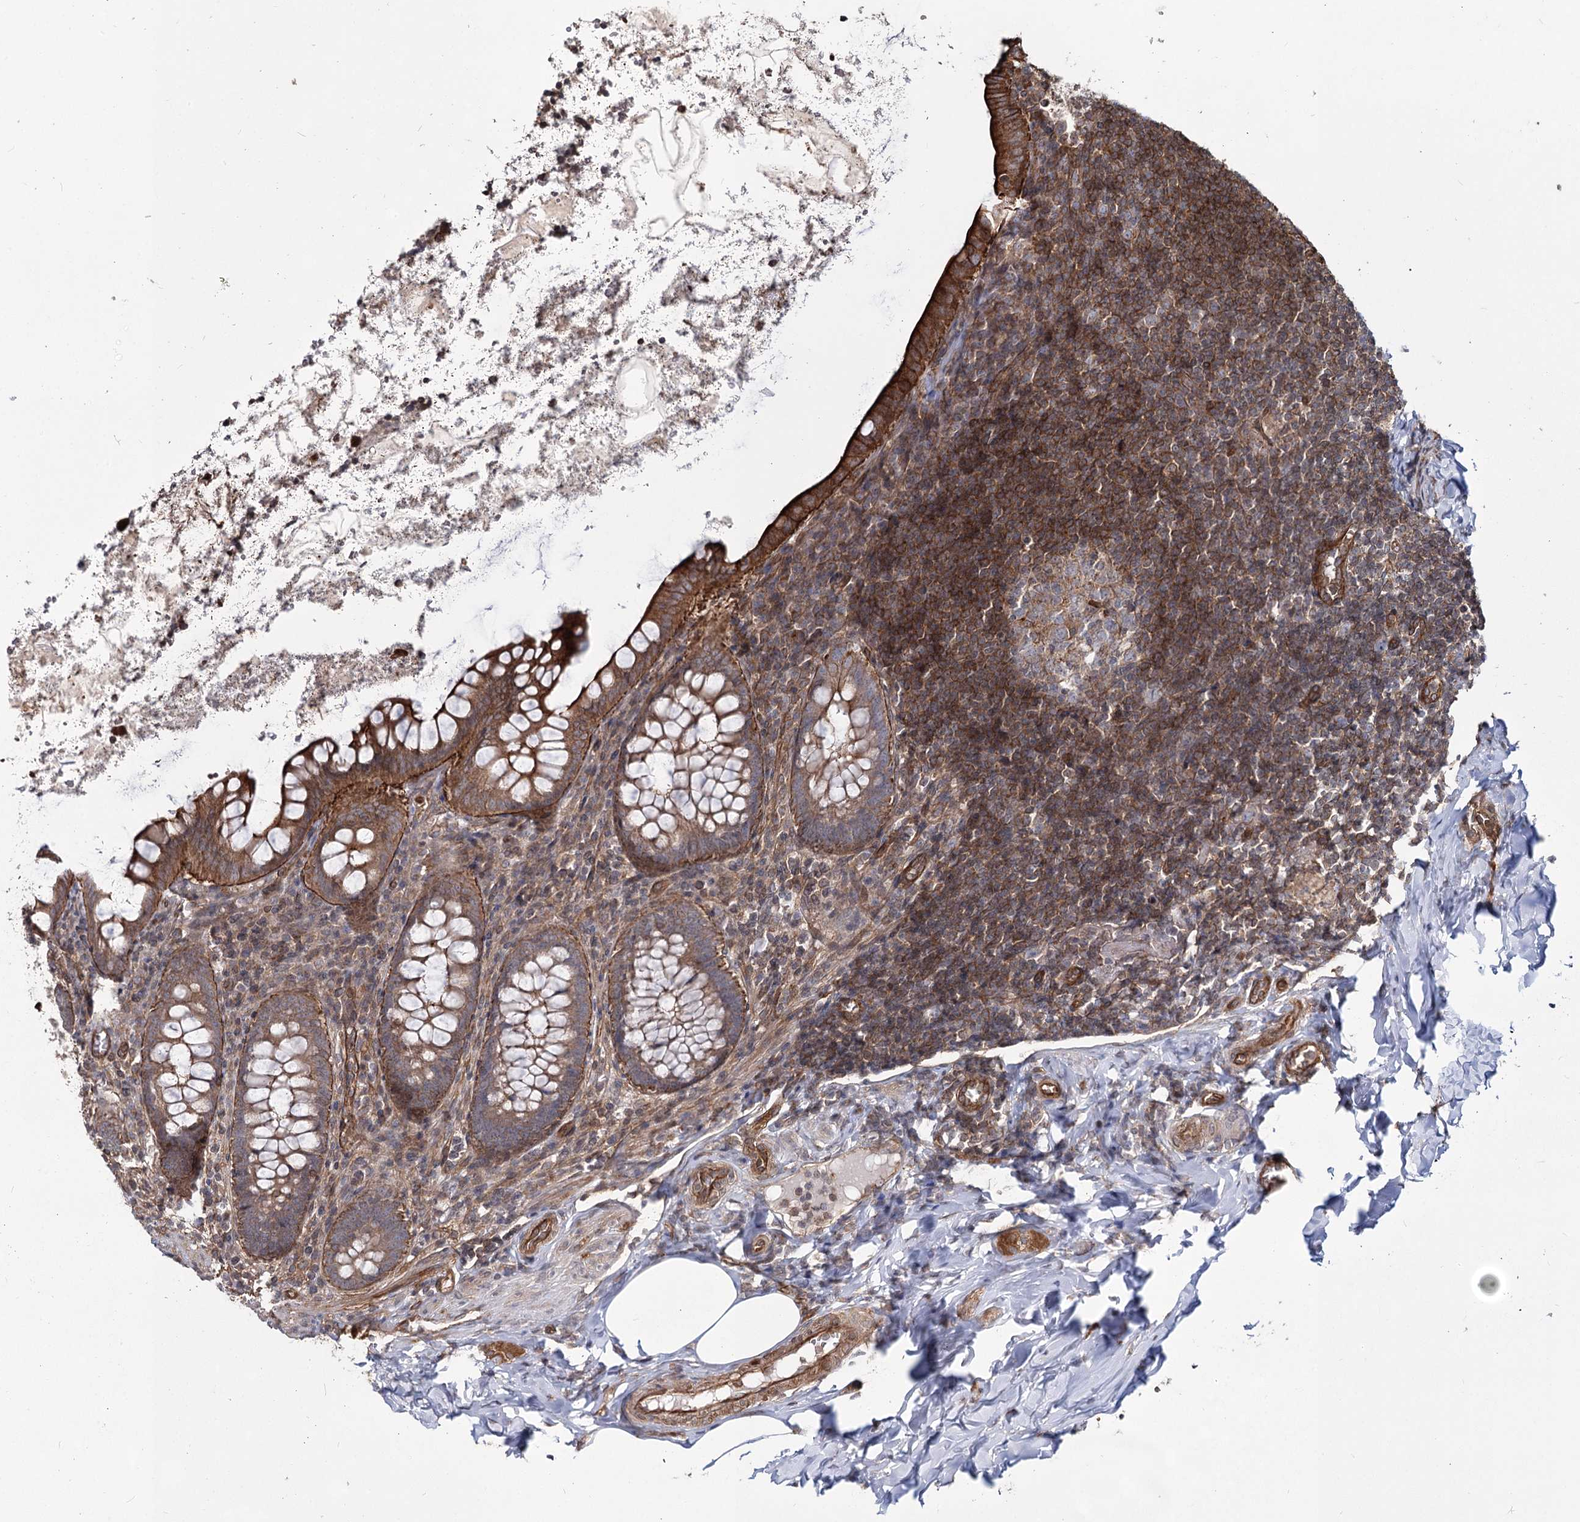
{"staining": {"intensity": "strong", "quantity": "25%-75%", "location": "cytoplasmic/membranous"}, "tissue": "appendix", "cell_type": "Glandular cells", "image_type": "normal", "snomed": [{"axis": "morphology", "description": "Normal tissue, NOS"}, {"axis": "topography", "description": "Appendix"}], "caption": "Glandular cells show high levels of strong cytoplasmic/membranous expression in approximately 25%-75% of cells in unremarkable human appendix.", "gene": "IQSEC1", "patient": {"sex": "female", "age": 33}}